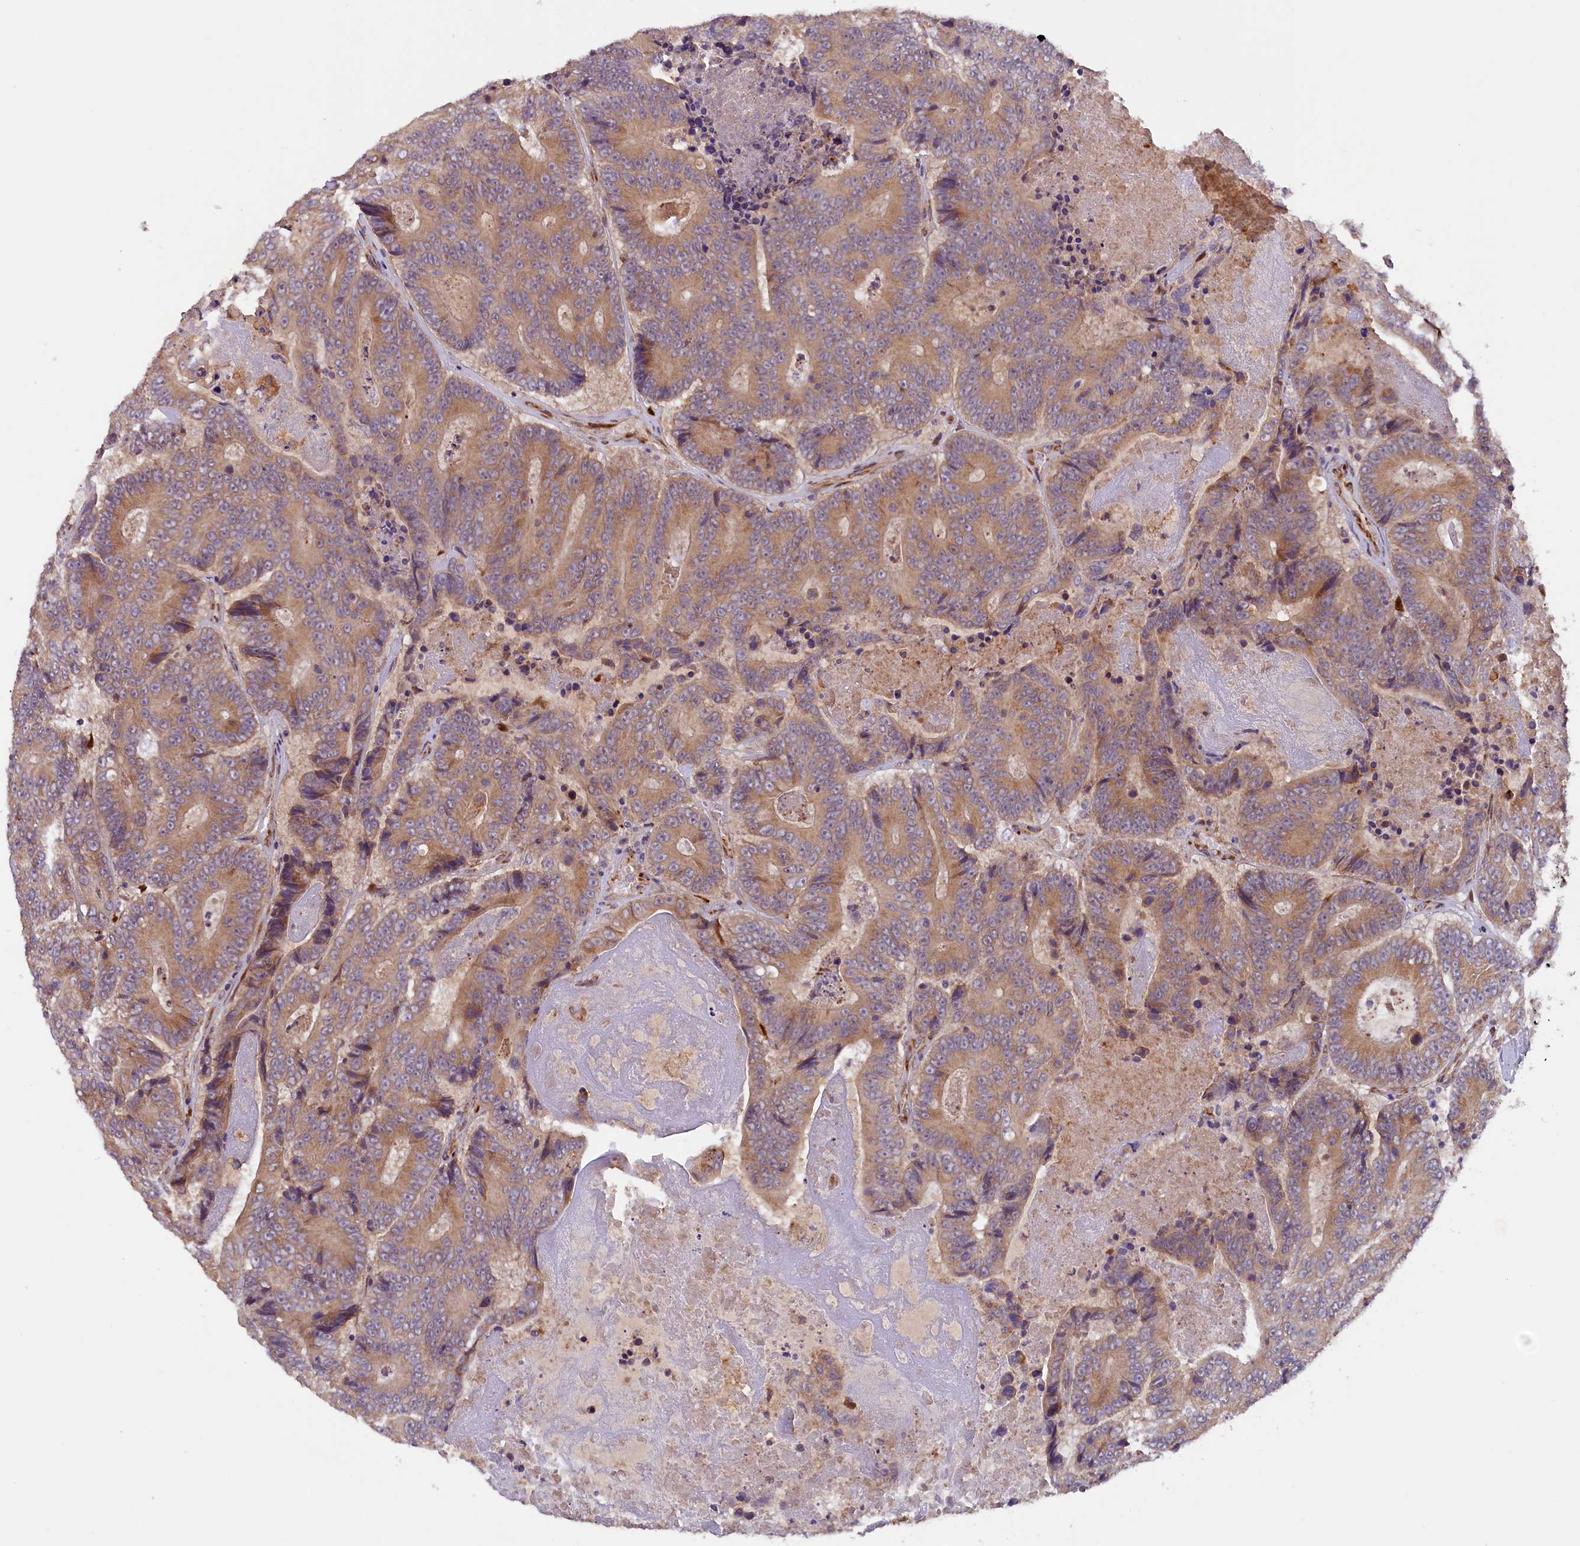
{"staining": {"intensity": "moderate", "quantity": ">75%", "location": "cytoplasmic/membranous"}, "tissue": "colorectal cancer", "cell_type": "Tumor cells", "image_type": "cancer", "snomed": [{"axis": "morphology", "description": "Adenocarcinoma, NOS"}, {"axis": "topography", "description": "Colon"}], "caption": "Approximately >75% of tumor cells in colorectal cancer exhibit moderate cytoplasmic/membranous protein expression as visualized by brown immunohistochemical staining.", "gene": "SSC5D", "patient": {"sex": "male", "age": 83}}